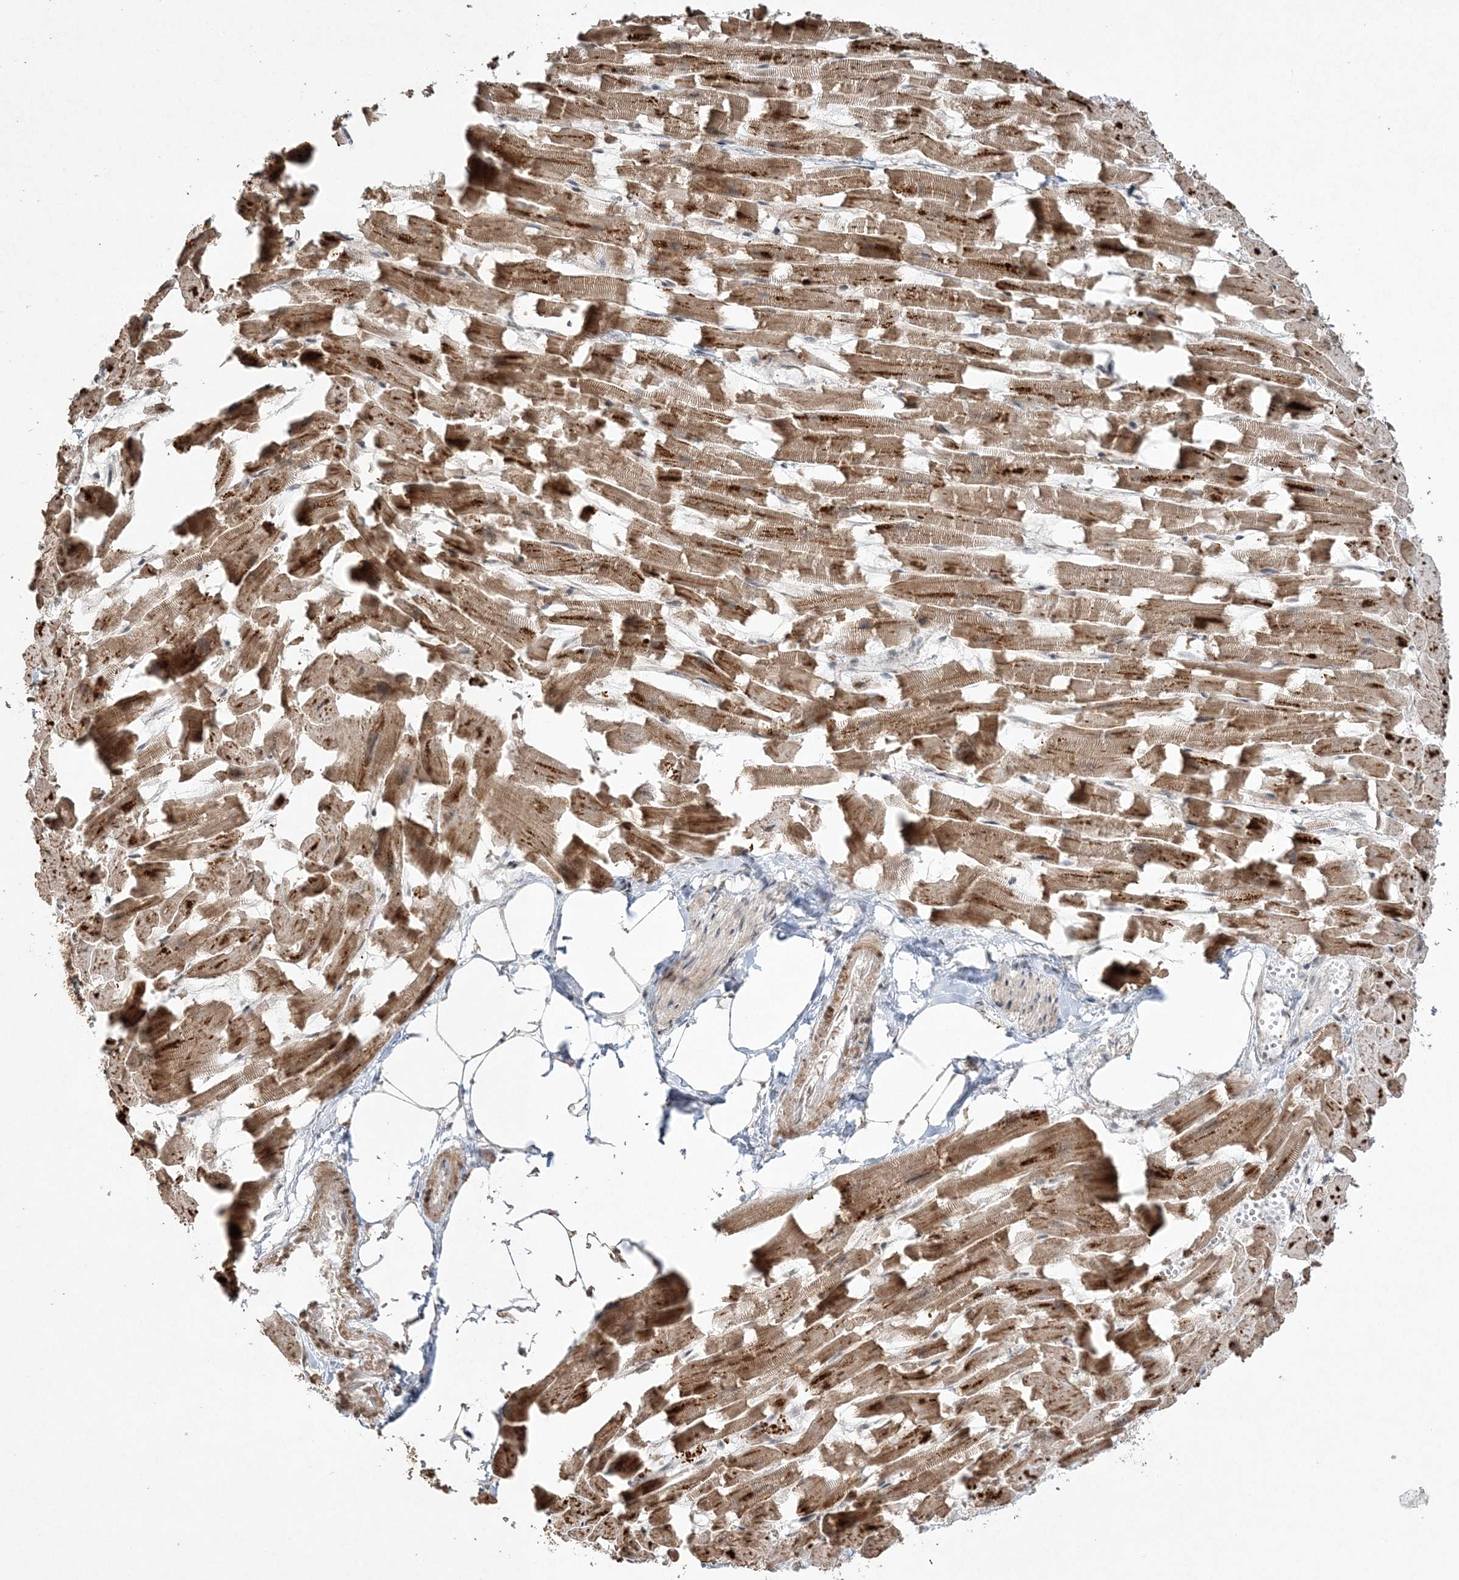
{"staining": {"intensity": "strong", "quantity": ">75%", "location": "cytoplasmic/membranous,nuclear"}, "tissue": "heart muscle", "cell_type": "Cardiomyocytes", "image_type": "normal", "snomed": [{"axis": "morphology", "description": "Normal tissue, NOS"}, {"axis": "topography", "description": "Heart"}], "caption": "Brown immunohistochemical staining in normal human heart muscle reveals strong cytoplasmic/membranous,nuclear expression in about >75% of cardiomyocytes.", "gene": "POLR3B", "patient": {"sex": "female", "age": 64}}